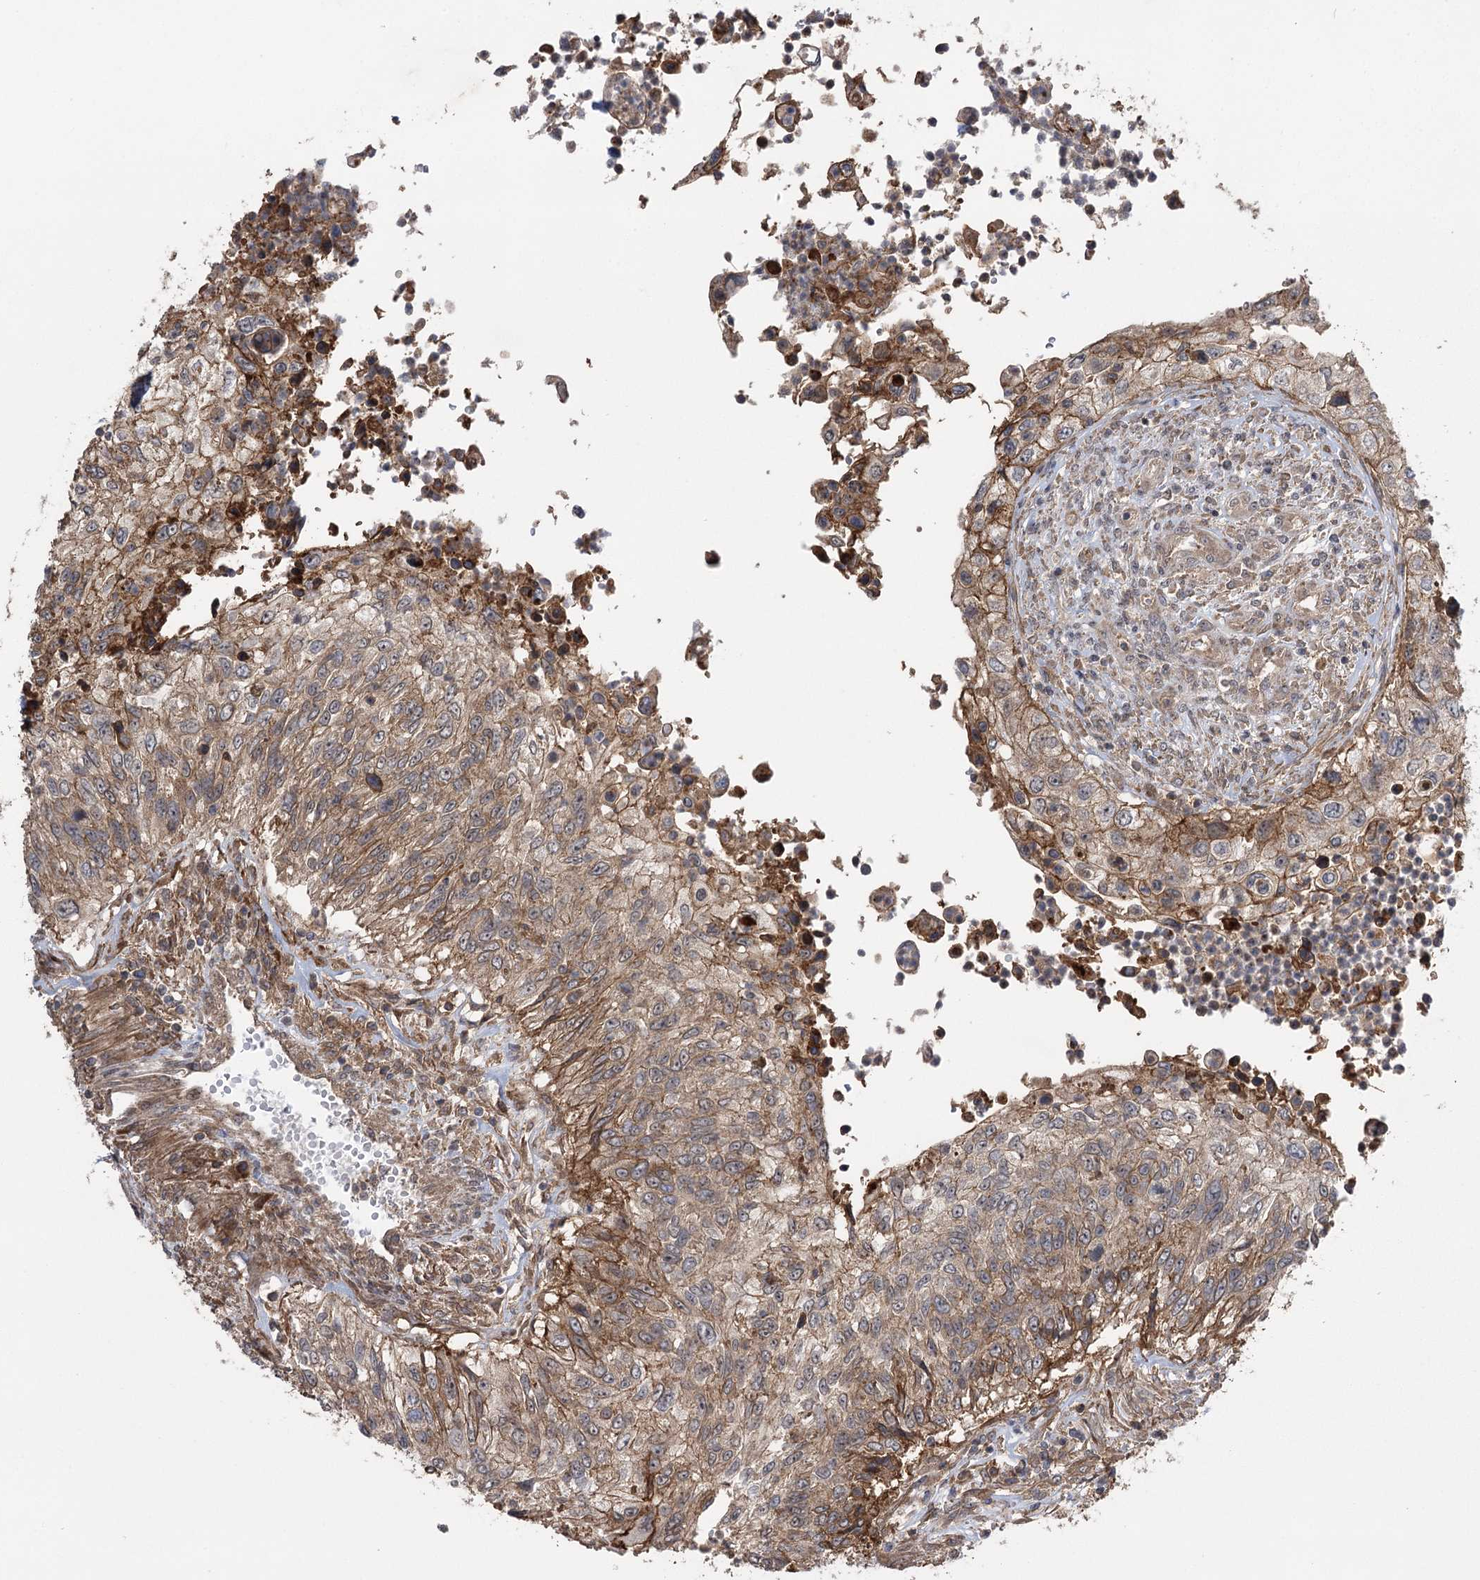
{"staining": {"intensity": "moderate", "quantity": ">75%", "location": "cytoplasmic/membranous"}, "tissue": "urothelial cancer", "cell_type": "Tumor cells", "image_type": "cancer", "snomed": [{"axis": "morphology", "description": "Urothelial carcinoma, High grade"}, {"axis": "topography", "description": "Urinary bladder"}], "caption": "Tumor cells reveal moderate cytoplasmic/membranous expression in about >75% of cells in urothelial cancer.", "gene": "KCNN2", "patient": {"sex": "female", "age": 60}}